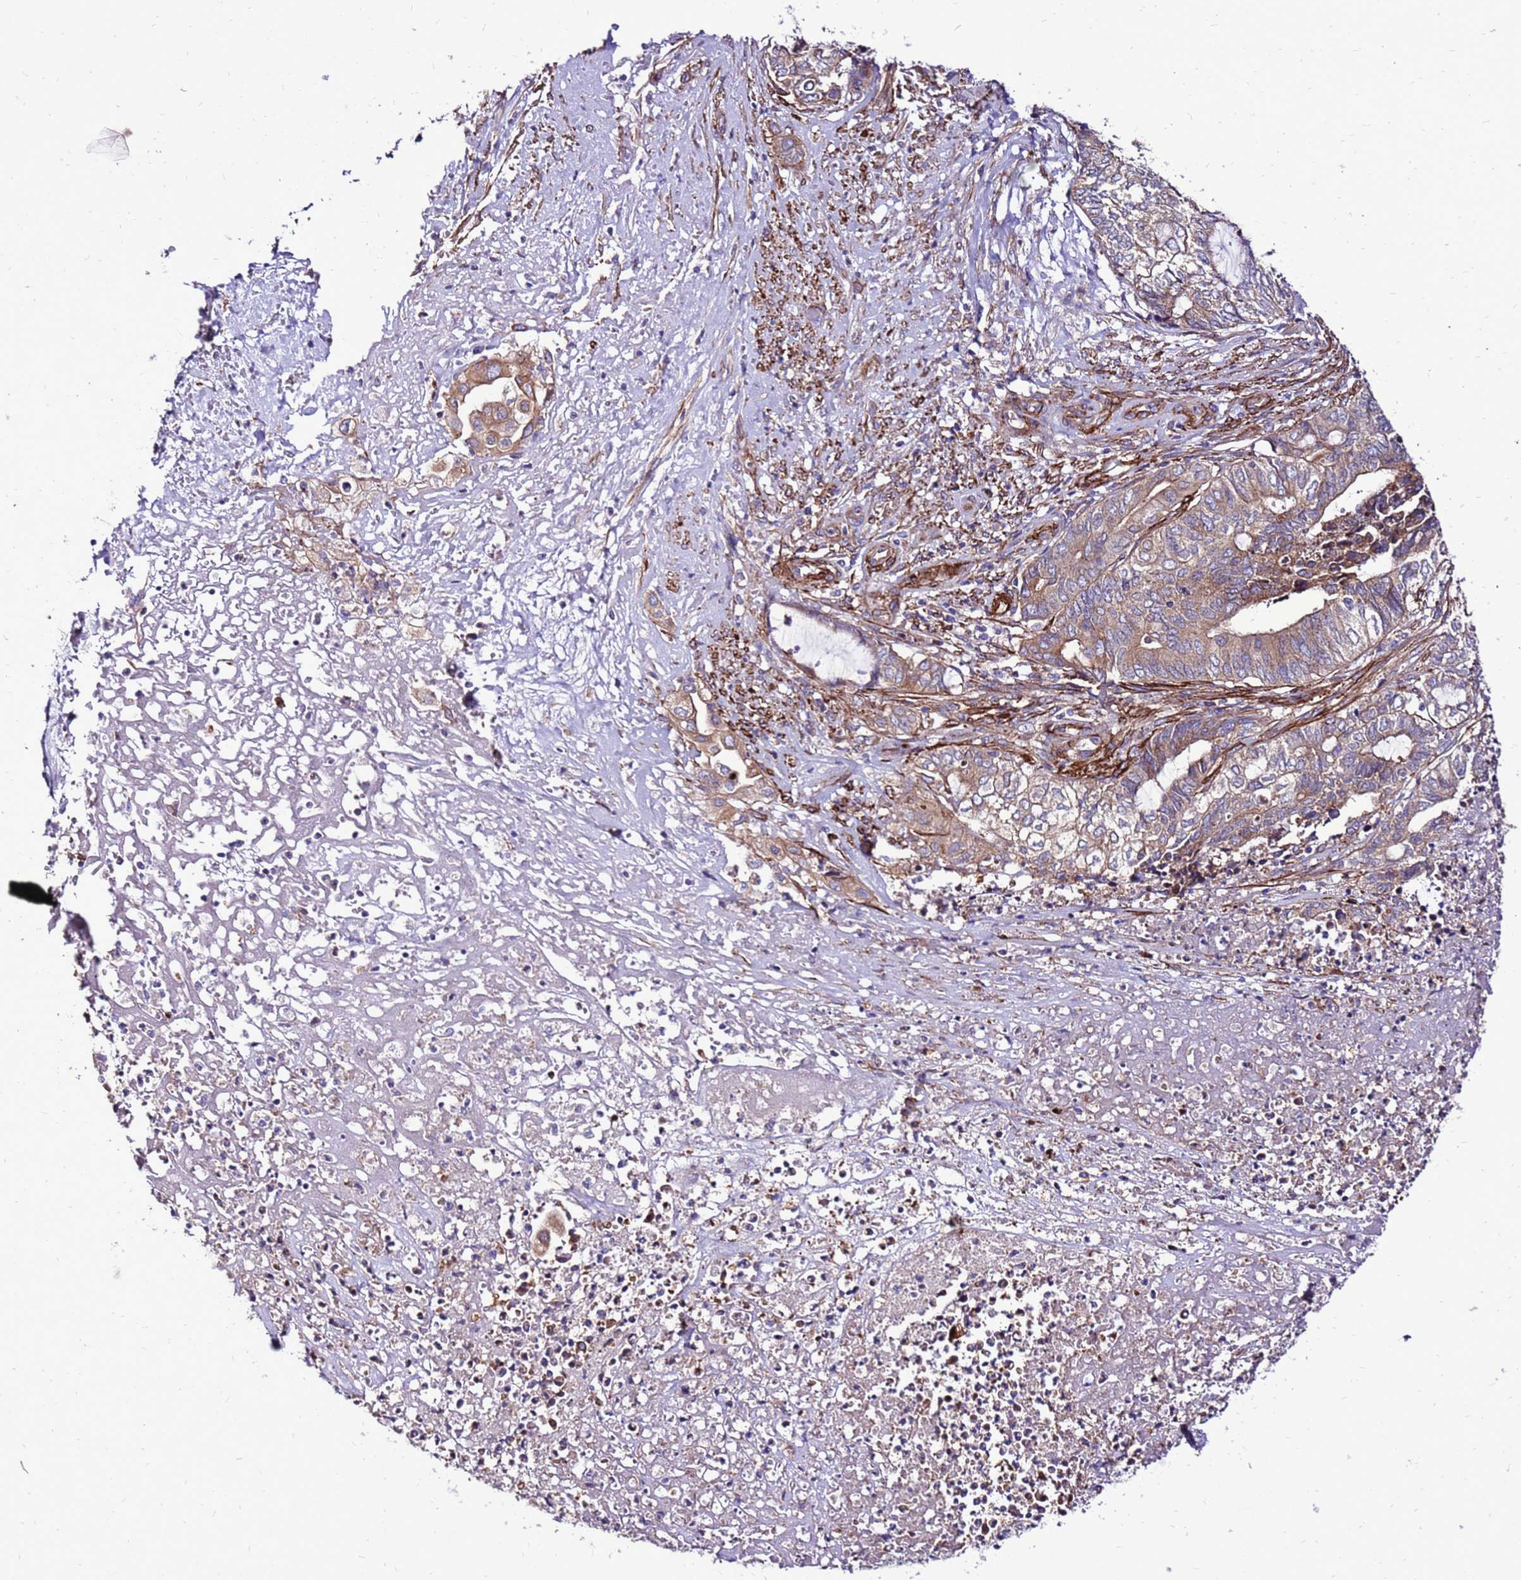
{"staining": {"intensity": "weak", "quantity": ">75%", "location": "cytoplasmic/membranous"}, "tissue": "endometrial cancer", "cell_type": "Tumor cells", "image_type": "cancer", "snomed": [{"axis": "morphology", "description": "Adenocarcinoma, NOS"}, {"axis": "topography", "description": "Uterus"}, {"axis": "topography", "description": "Endometrium"}], "caption": "Immunohistochemistry image of human endometrial cancer stained for a protein (brown), which demonstrates low levels of weak cytoplasmic/membranous staining in approximately >75% of tumor cells.", "gene": "EI24", "patient": {"sex": "female", "age": 70}}